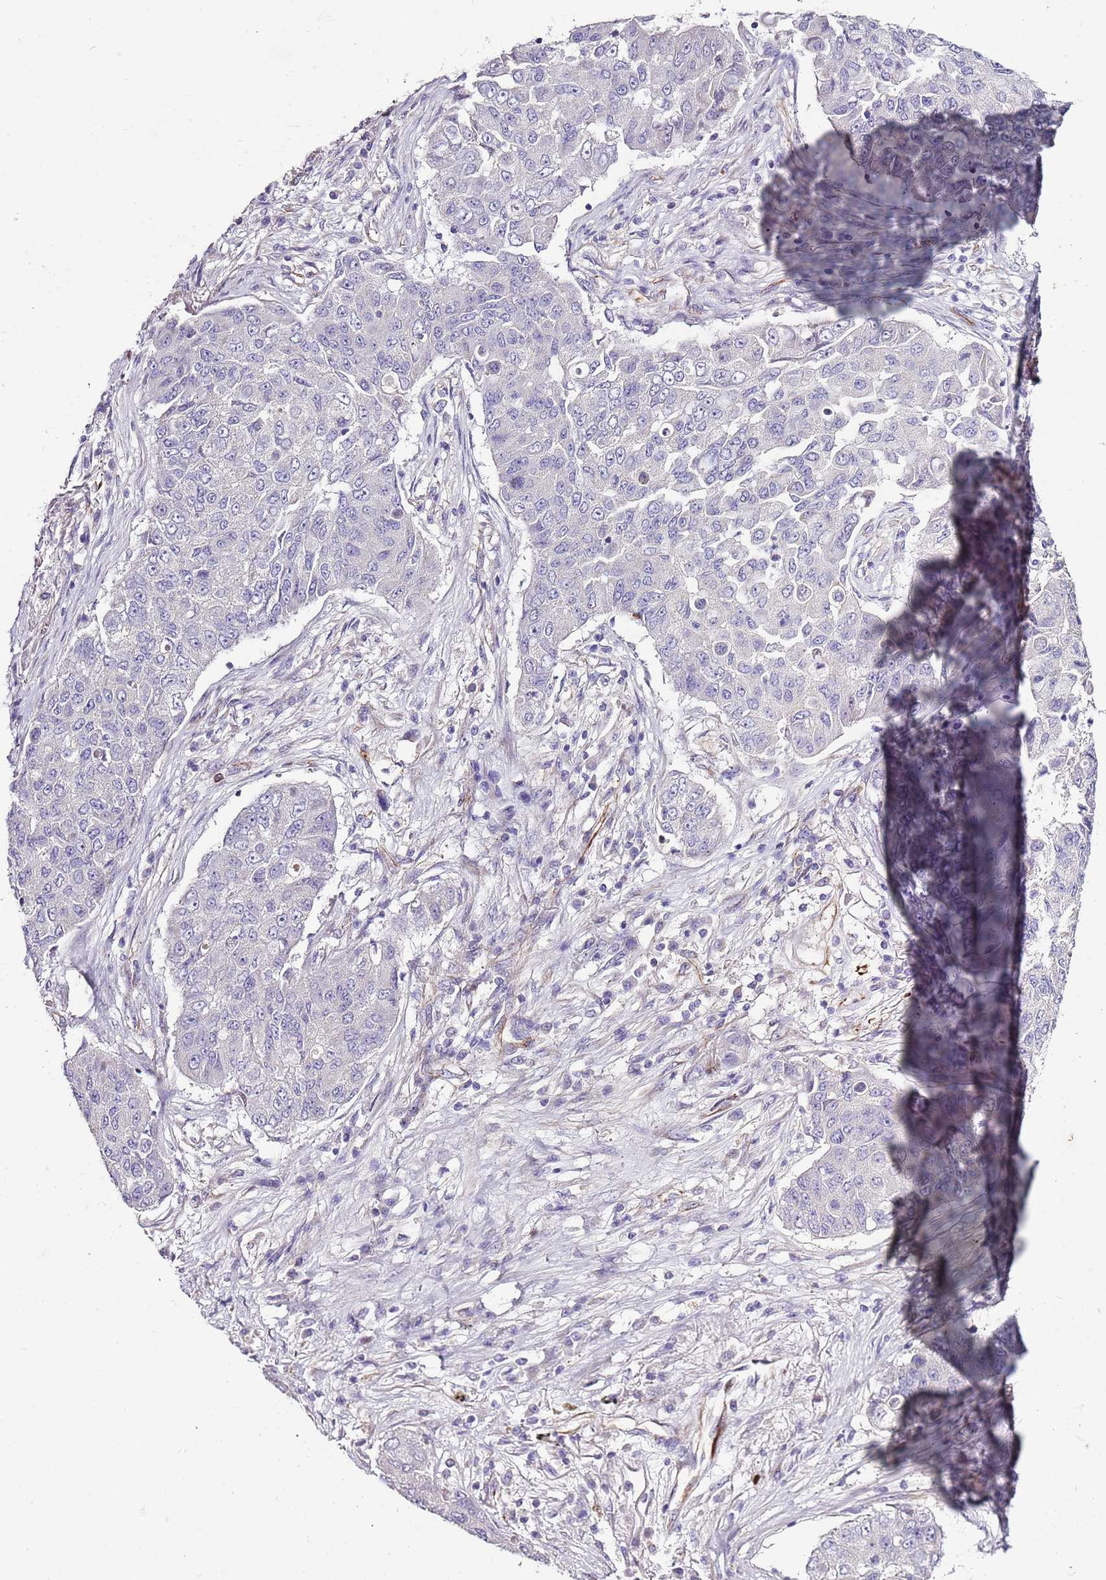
{"staining": {"intensity": "negative", "quantity": "none", "location": "none"}, "tissue": "lung cancer", "cell_type": "Tumor cells", "image_type": "cancer", "snomed": [{"axis": "morphology", "description": "Squamous cell carcinoma, NOS"}, {"axis": "topography", "description": "Lung"}], "caption": "There is no significant positivity in tumor cells of lung squamous cell carcinoma.", "gene": "ZNF786", "patient": {"sex": "male", "age": 74}}